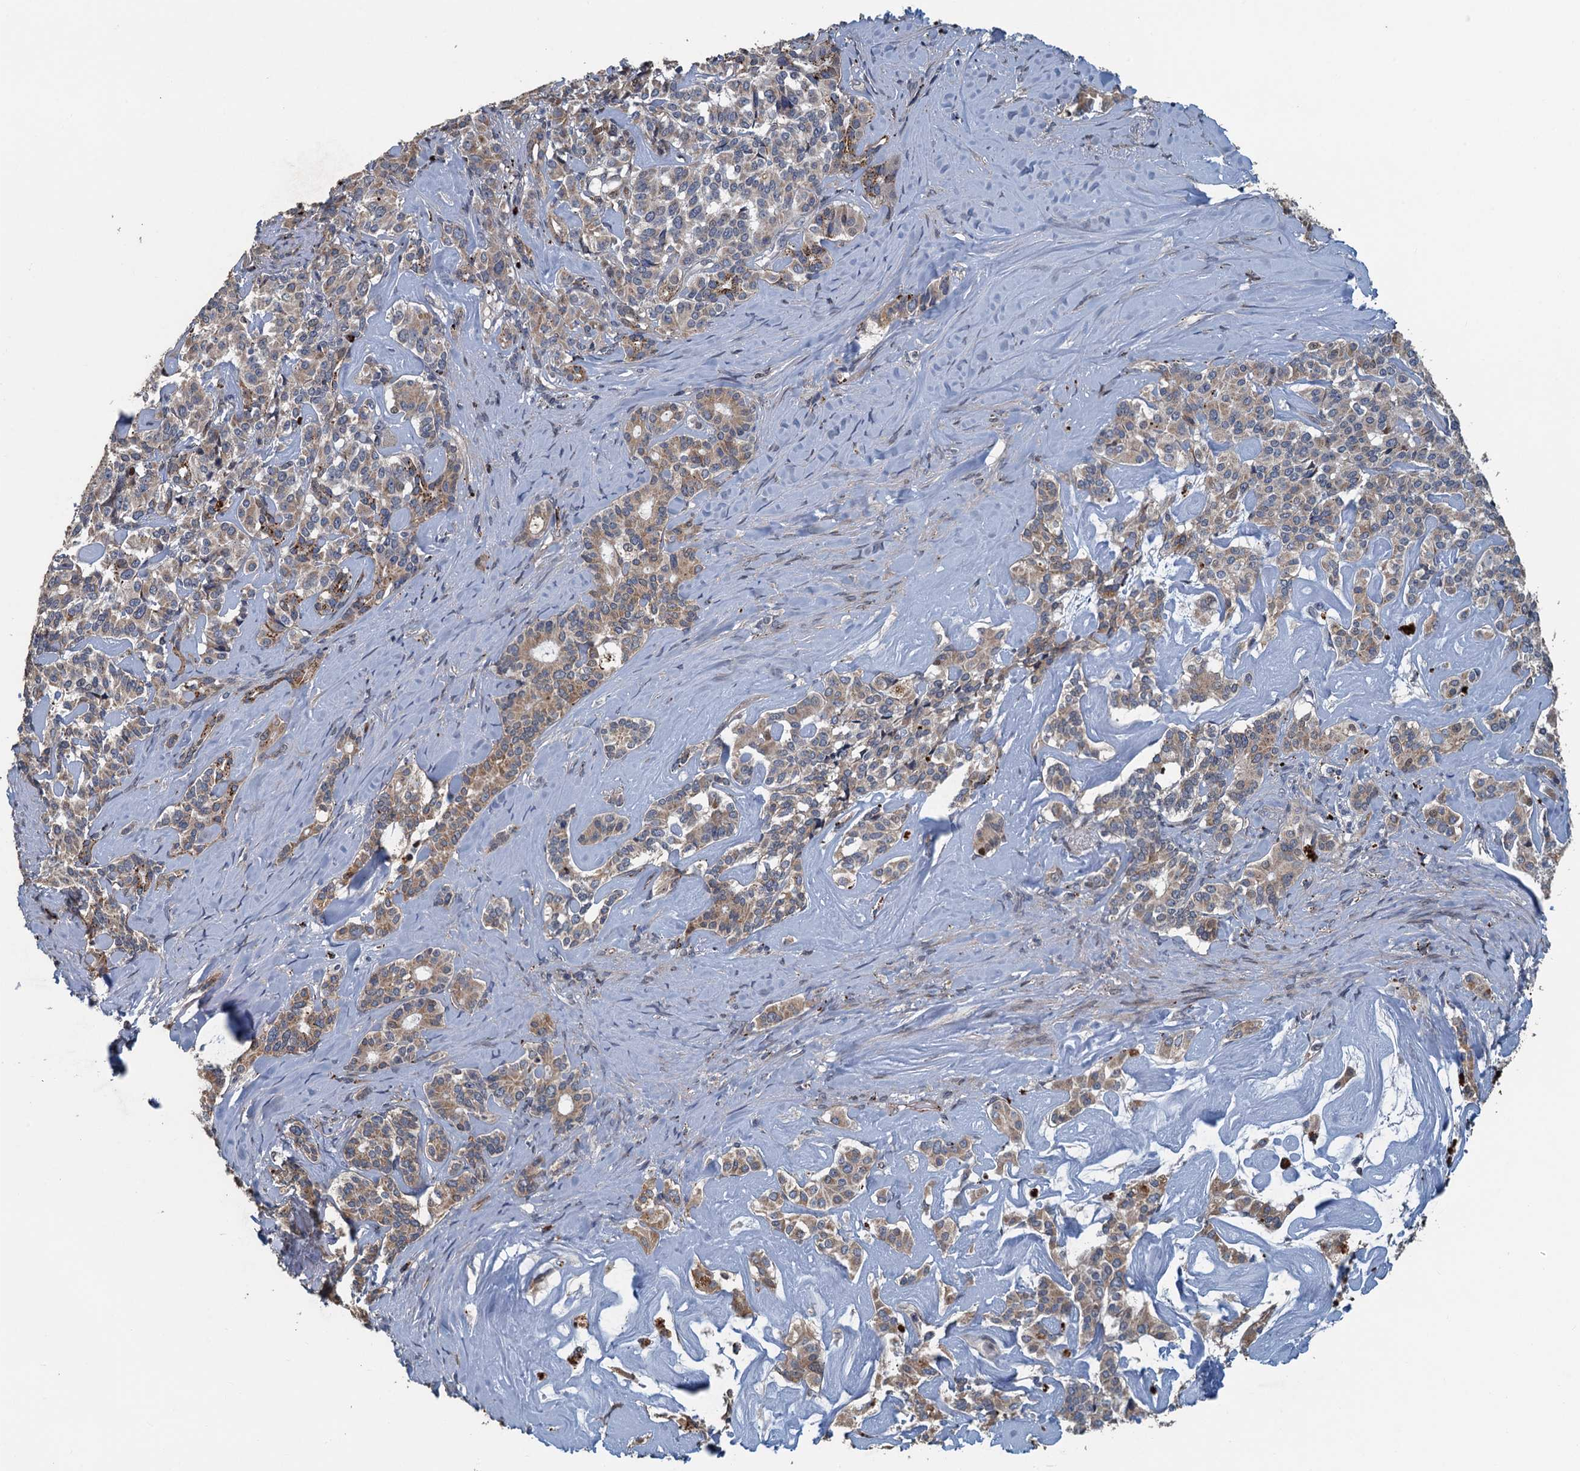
{"staining": {"intensity": "moderate", "quantity": "25%-75%", "location": "cytoplasmic/membranous"}, "tissue": "pancreatic cancer", "cell_type": "Tumor cells", "image_type": "cancer", "snomed": [{"axis": "morphology", "description": "Adenocarcinoma, NOS"}, {"axis": "topography", "description": "Pancreas"}], "caption": "A medium amount of moderate cytoplasmic/membranous expression is appreciated in about 25%-75% of tumor cells in pancreatic adenocarcinoma tissue. Nuclei are stained in blue.", "gene": "AGRN", "patient": {"sex": "female", "age": 74}}